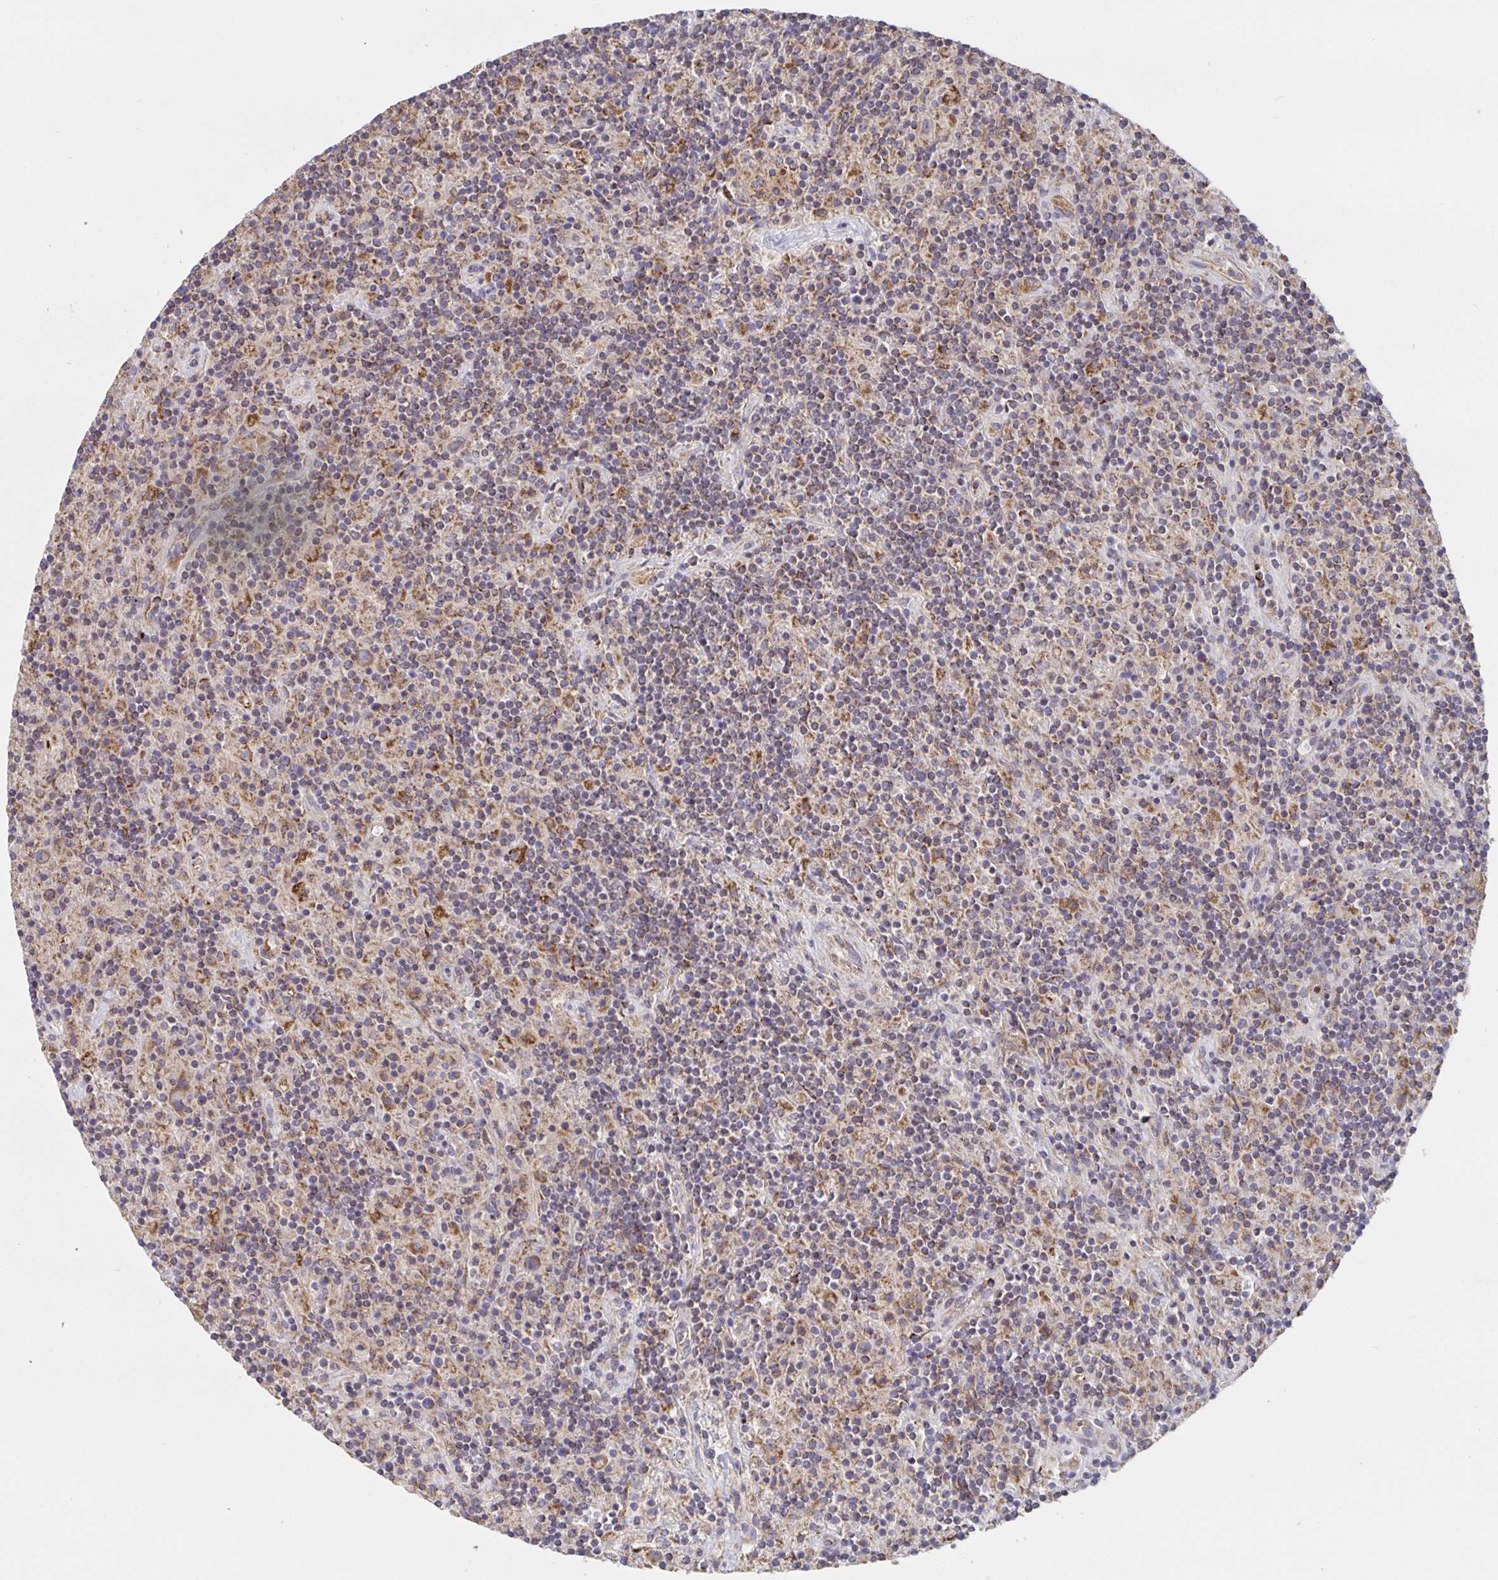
{"staining": {"intensity": "weak", "quantity": ">75%", "location": "cytoplasmic/membranous"}, "tissue": "lymphoma", "cell_type": "Tumor cells", "image_type": "cancer", "snomed": [{"axis": "morphology", "description": "Hodgkin's disease, NOS"}, {"axis": "topography", "description": "Lymph node"}], "caption": "Human Hodgkin's disease stained with a protein marker exhibits weak staining in tumor cells.", "gene": "PRDX3", "patient": {"sex": "male", "age": 70}}